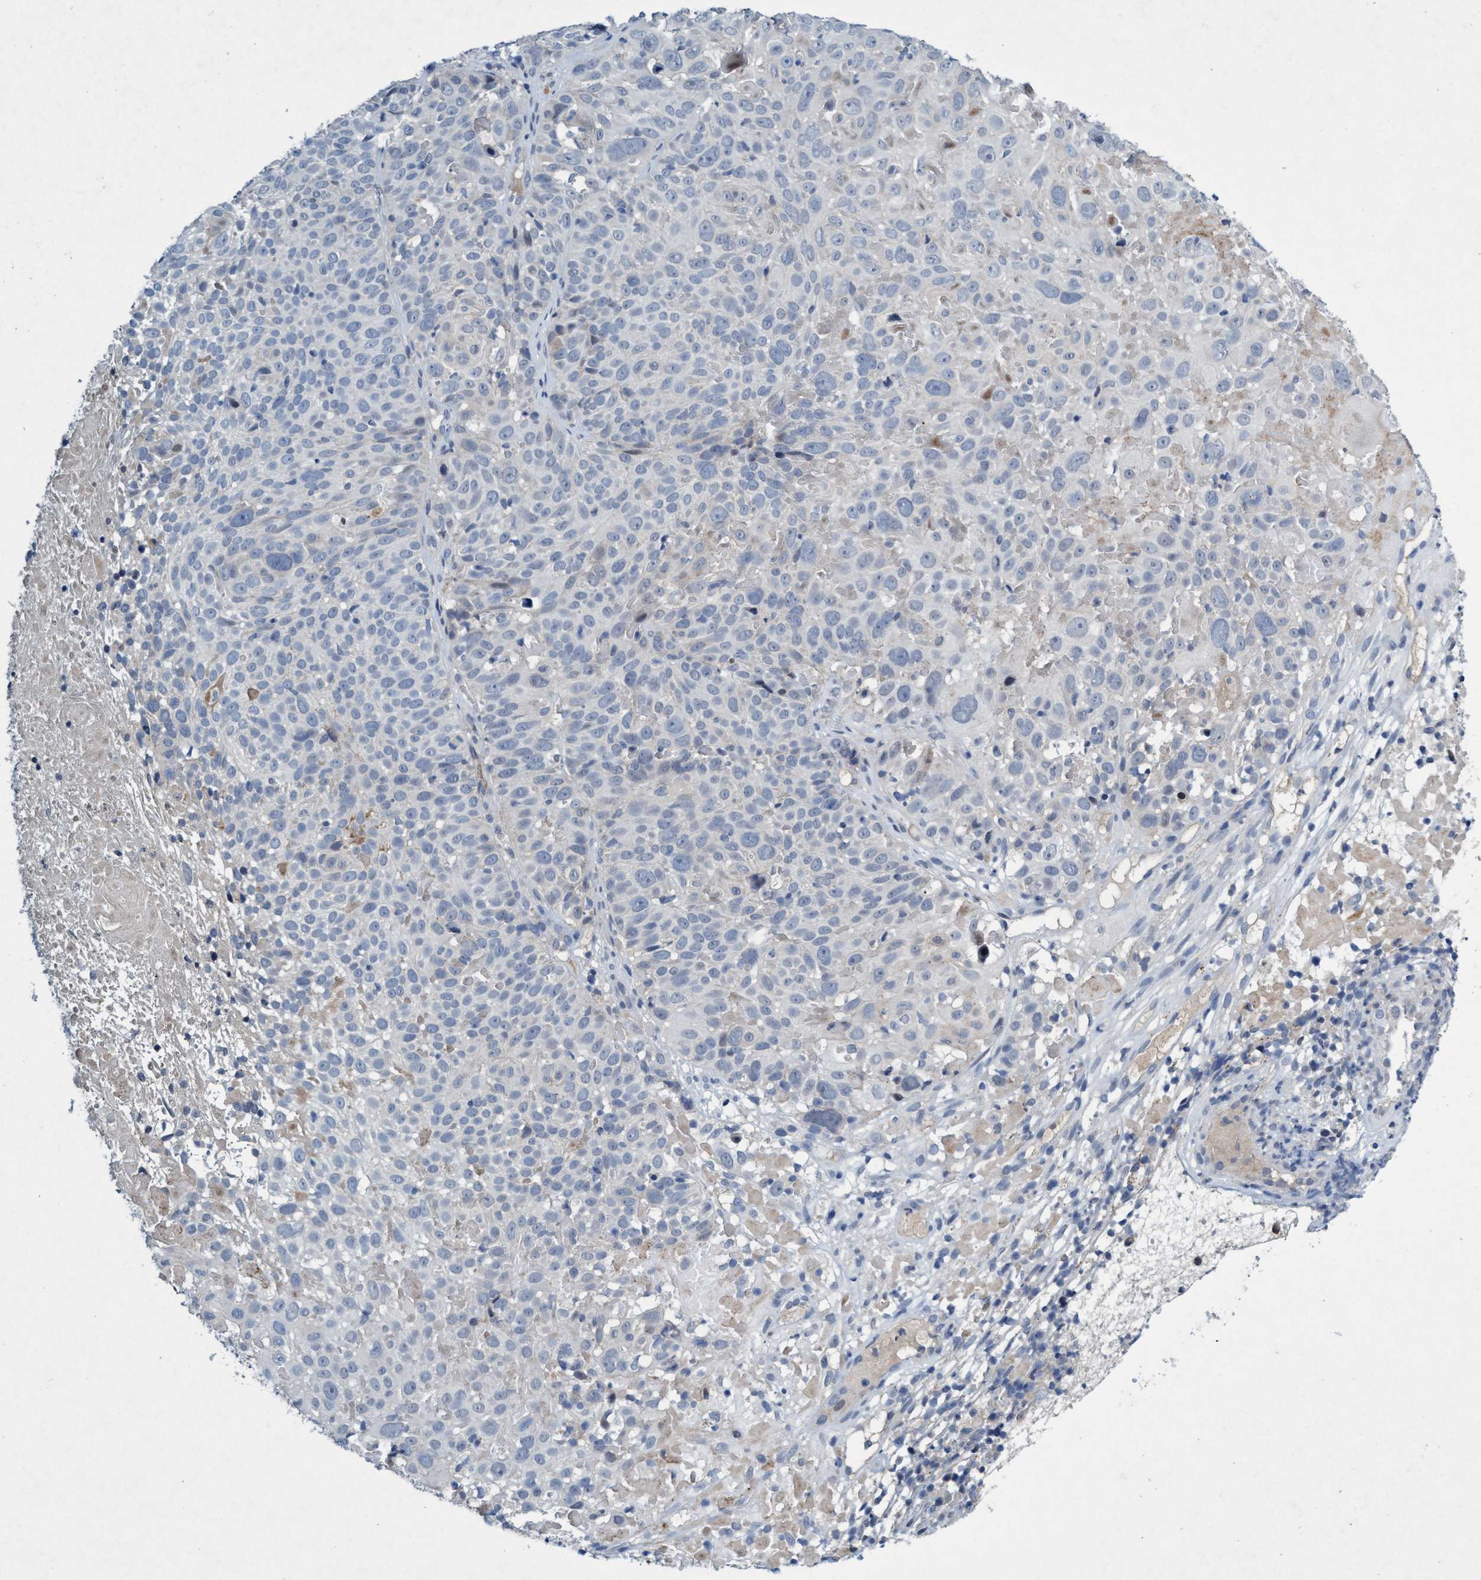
{"staining": {"intensity": "negative", "quantity": "none", "location": "none"}, "tissue": "cervical cancer", "cell_type": "Tumor cells", "image_type": "cancer", "snomed": [{"axis": "morphology", "description": "Squamous cell carcinoma, NOS"}, {"axis": "topography", "description": "Cervix"}], "caption": "This micrograph is of cervical squamous cell carcinoma stained with immunohistochemistry (IHC) to label a protein in brown with the nuclei are counter-stained blue. There is no staining in tumor cells.", "gene": "RNF208", "patient": {"sex": "female", "age": 74}}